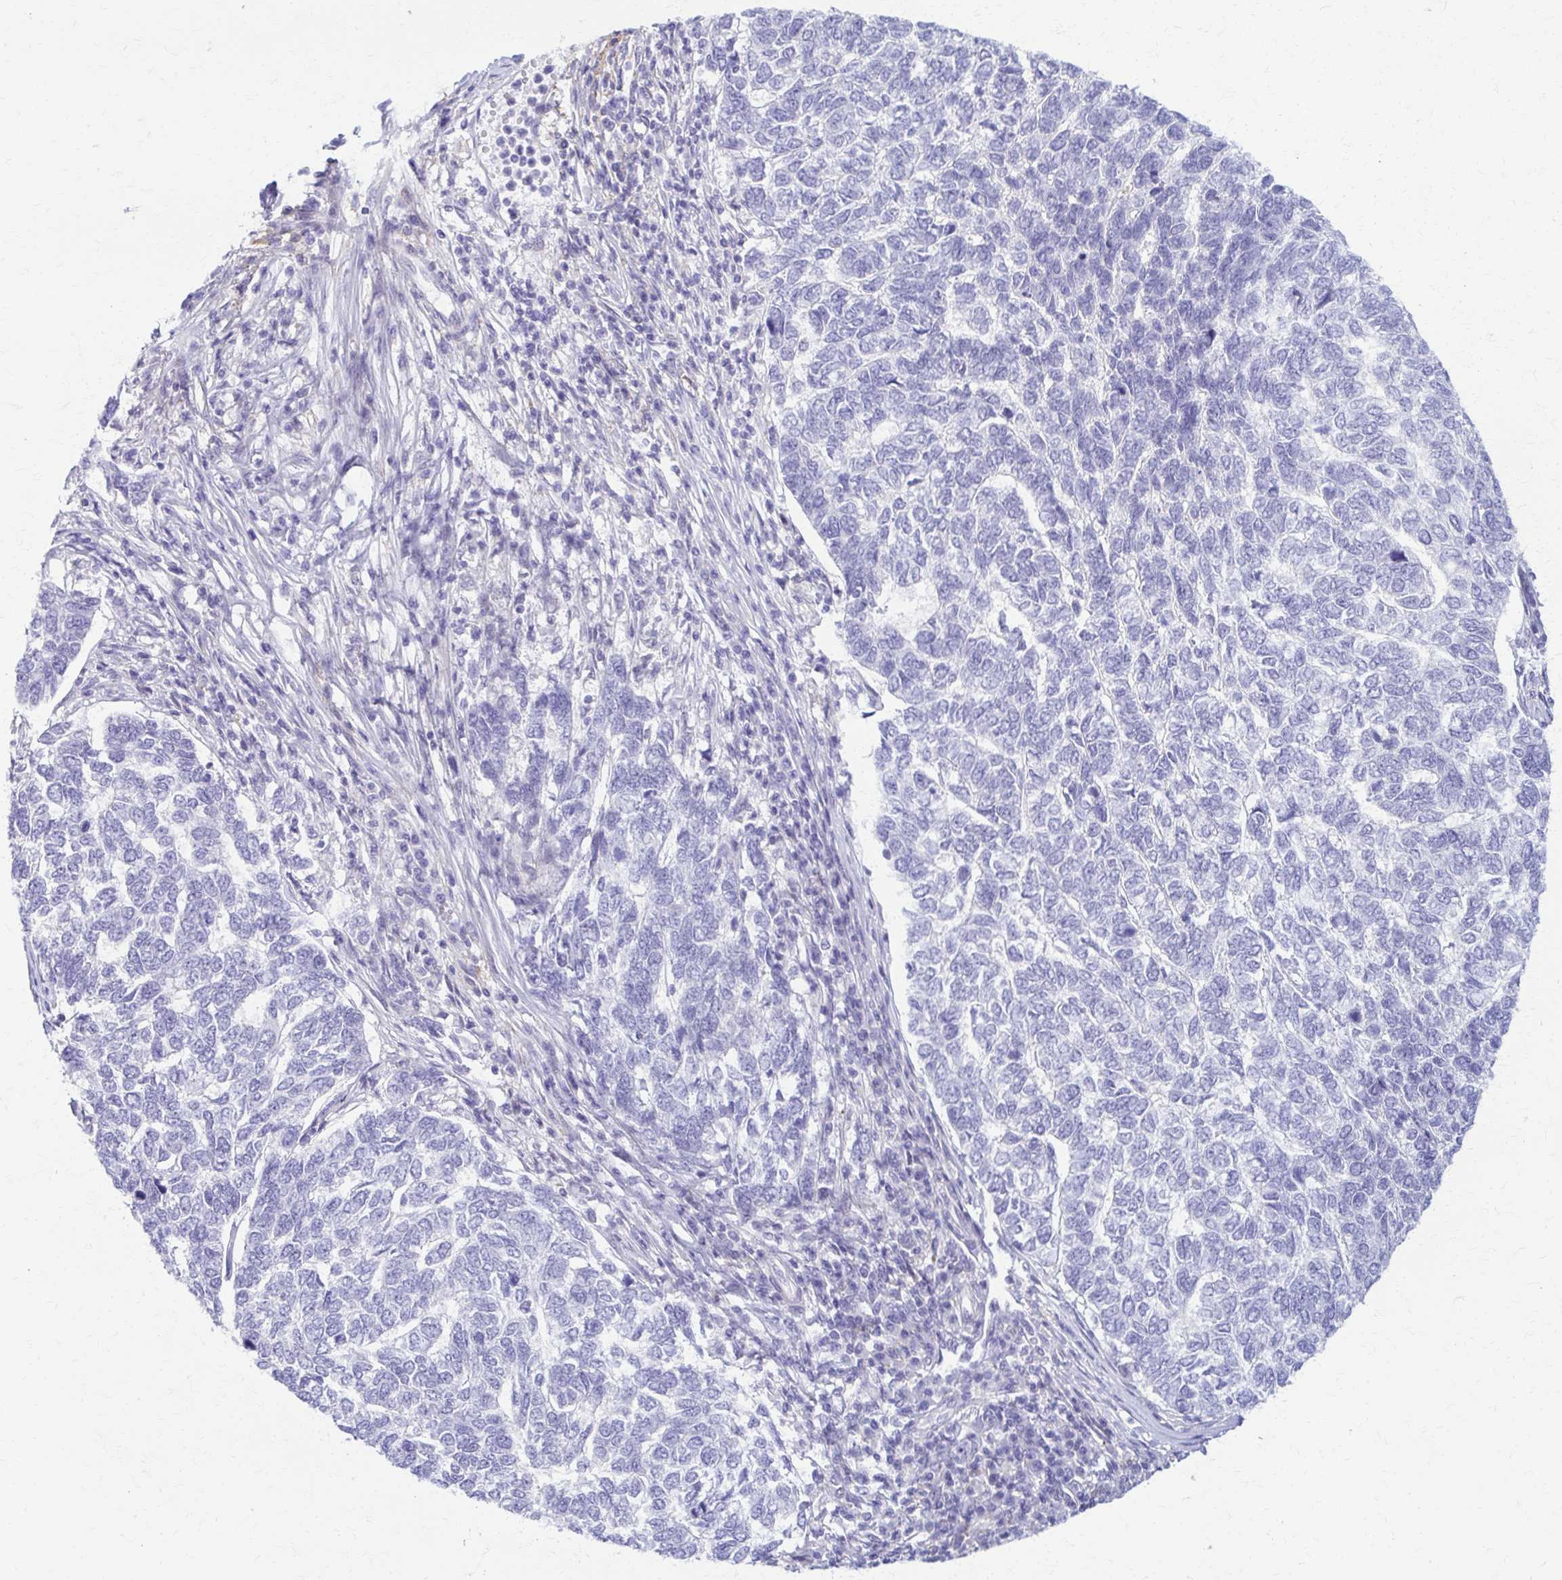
{"staining": {"intensity": "negative", "quantity": "none", "location": "none"}, "tissue": "skin cancer", "cell_type": "Tumor cells", "image_type": "cancer", "snomed": [{"axis": "morphology", "description": "Basal cell carcinoma"}, {"axis": "topography", "description": "Skin"}], "caption": "Protein analysis of skin cancer (basal cell carcinoma) reveals no significant staining in tumor cells. (DAB immunohistochemistry visualized using brightfield microscopy, high magnification).", "gene": "RHOBTB2", "patient": {"sex": "female", "age": 65}}